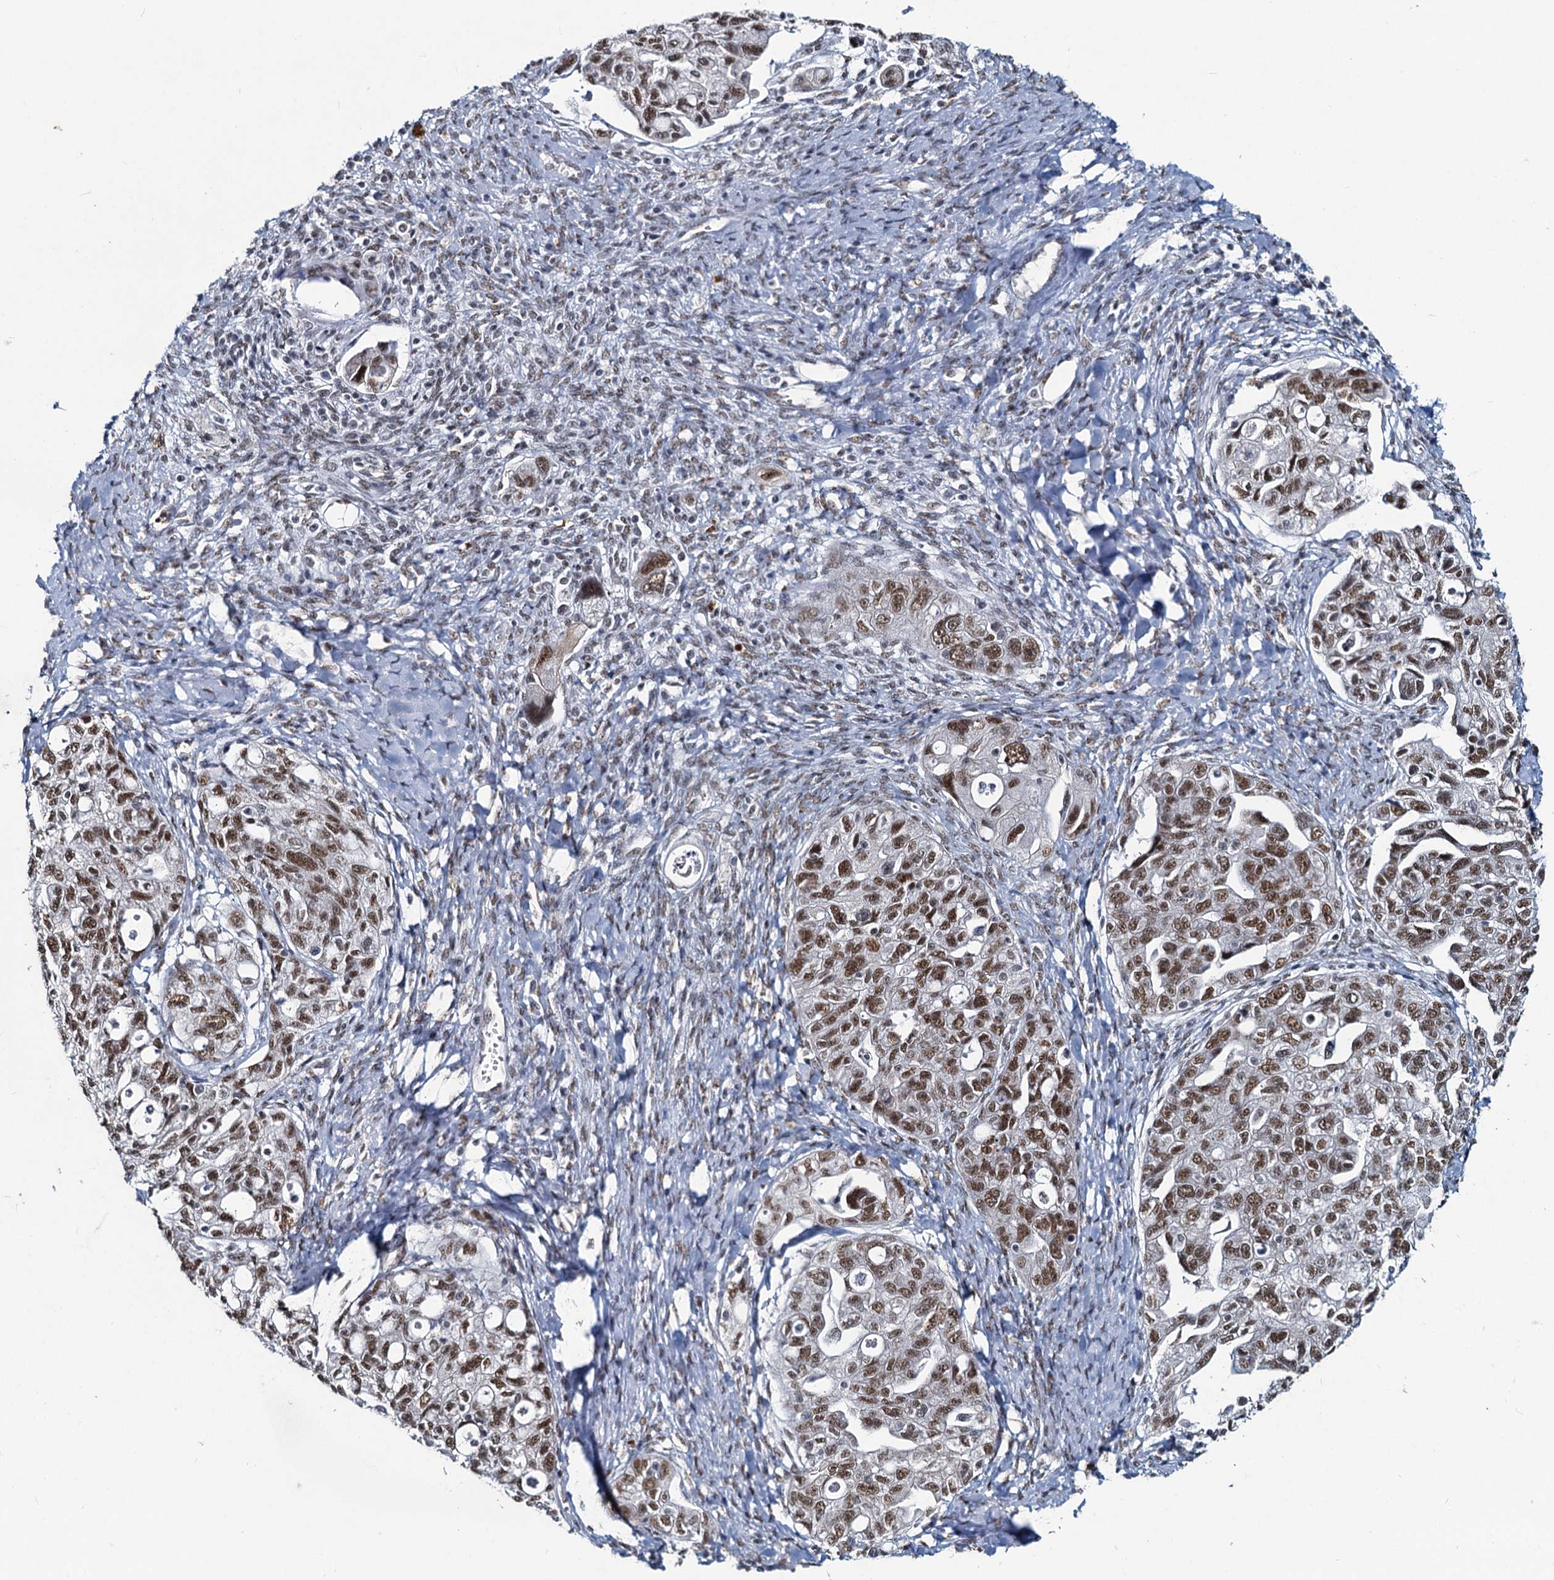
{"staining": {"intensity": "moderate", "quantity": ">75%", "location": "nuclear"}, "tissue": "ovarian cancer", "cell_type": "Tumor cells", "image_type": "cancer", "snomed": [{"axis": "morphology", "description": "Carcinoma, NOS"}, {"axis": "morphology", "description": "Cystadenocarcinoma, serous, NOS"}, {"axis": "topography", "description": "Ovary"}], "caption": "A brown stain labels moderate nuclear expression of a protein in human ovarian cancer (serous cystadenocarcinoma) tumor cells.", "gene": "METTL14", "patient": {"sex": "female", "age": 69}}